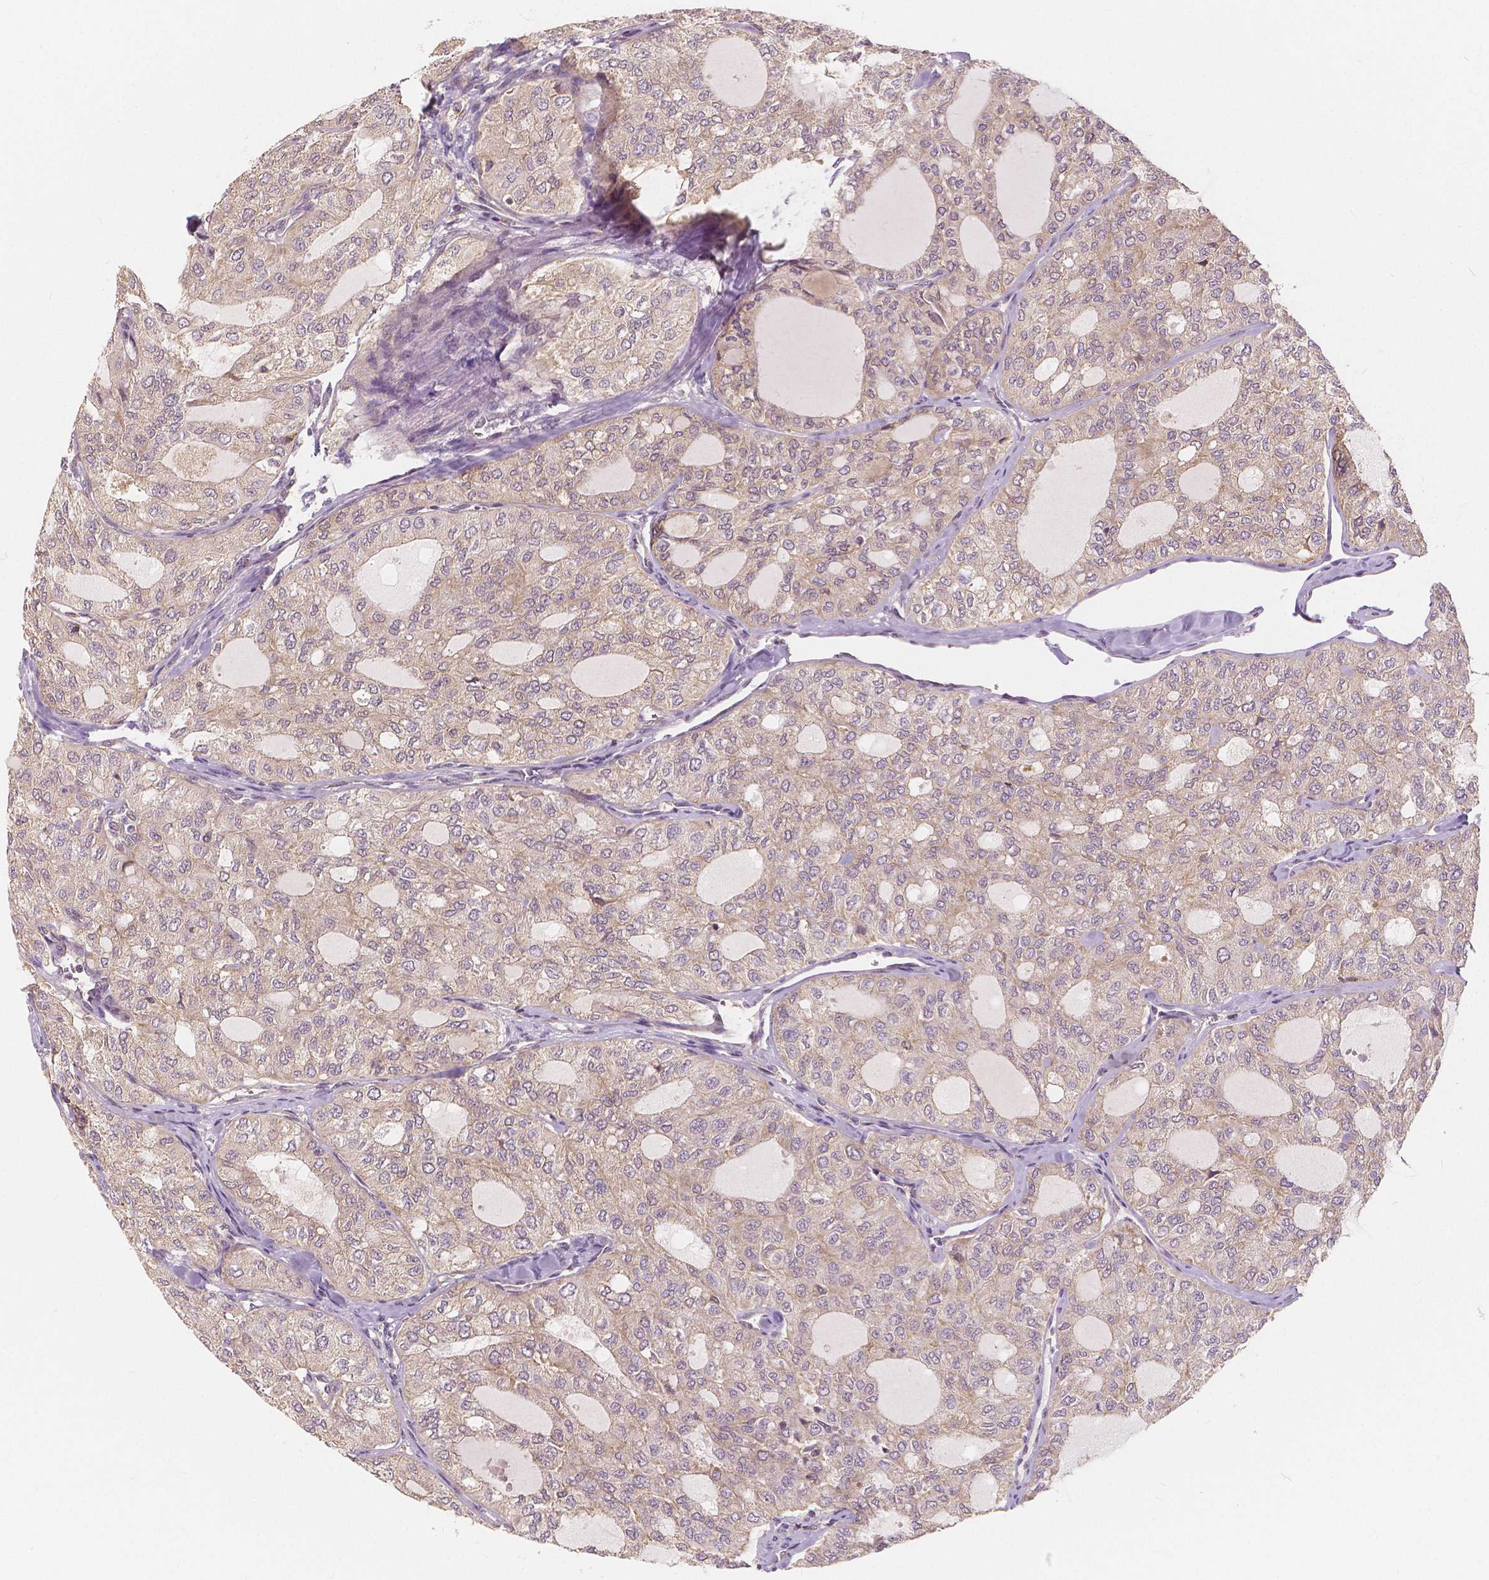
{"staining": {"intensity": "weak", "quantity": ">75%", "location": "cytoplasmic/membranous"}, "tissue": "thyroid cancer", "cell_type": "Tumor cells", "image_type": "cancer", "snomed": [{"axis": "morphology", "description": "Follicular adenoma carcinoma, NOS"}, {"axis": "topography", "description": "Thyroid gland"}], "caption": "This image reveals immunohistochemistry (IHC) staining of follicular adenoma carcinoma (thyroid), with low weak cytoplasmic/membranous staining in about >75% of tumor cells.", "gene": "SNX12", "patient": {"sex": "male", "age": 75}}